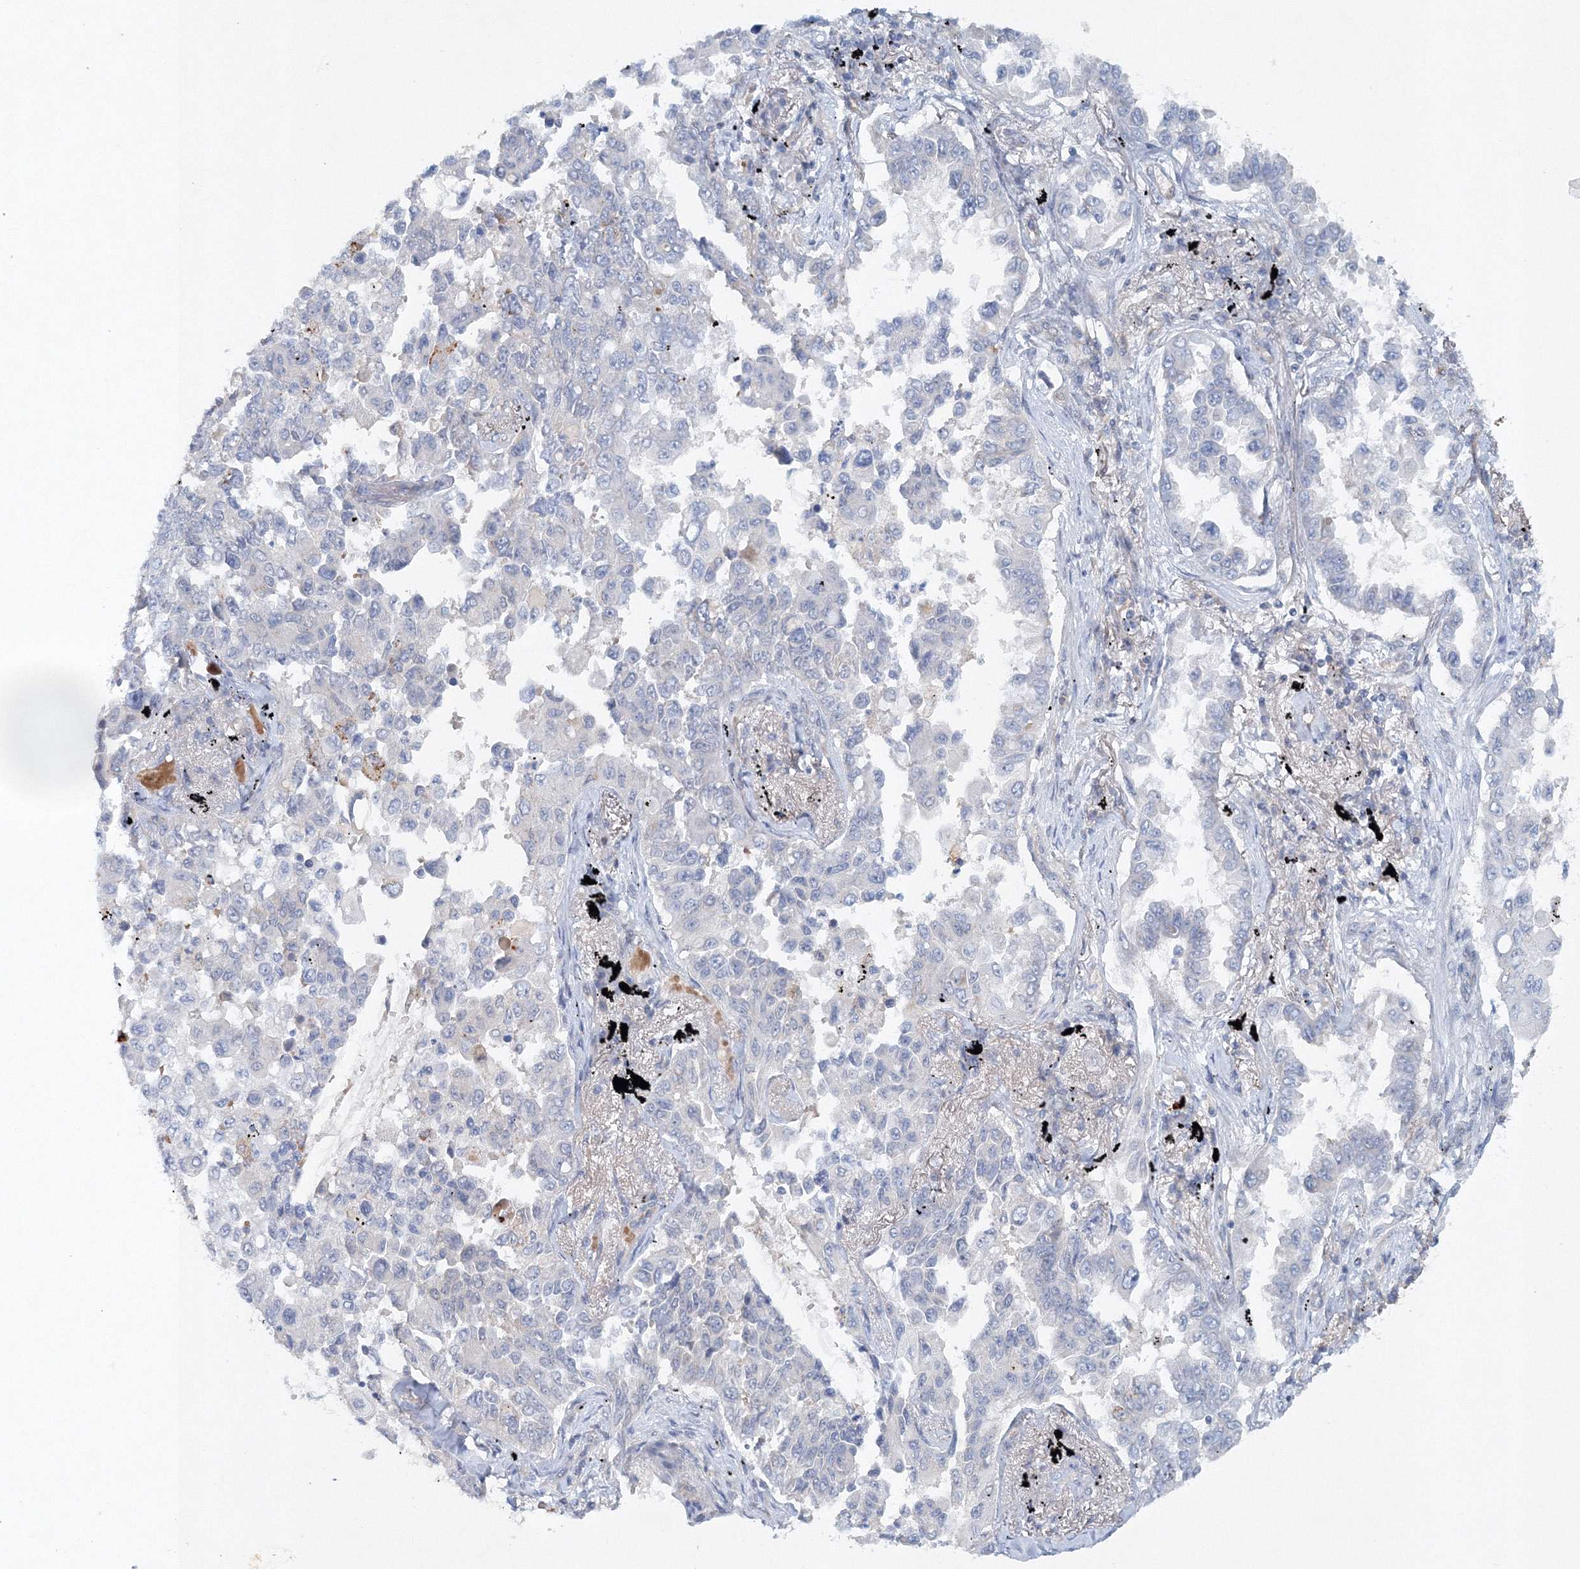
{"staining": {"intensity": "negative", "quantity": "none", "location": "none"}, "tissue": "lung cancer", "cell_type": "Tumor cells", "image_type": "cancer", "snomed": [{"axis": "morphology", "description": "Adenocarcinoma, NOS"}, {"axis": "topography", "description": "Lung"}], "caption": "This histopathology image is of lung adenocarcinoma stained with immunohistochemistry to label a protein in brown with the nuclei are counter-stained blue. There is no staining in tumor cells. (Immunohistochemistry, brightfield microscopy, high magnification).", "gene": "SH3BP5", "patient": {"sex": "female", "age": 67}}